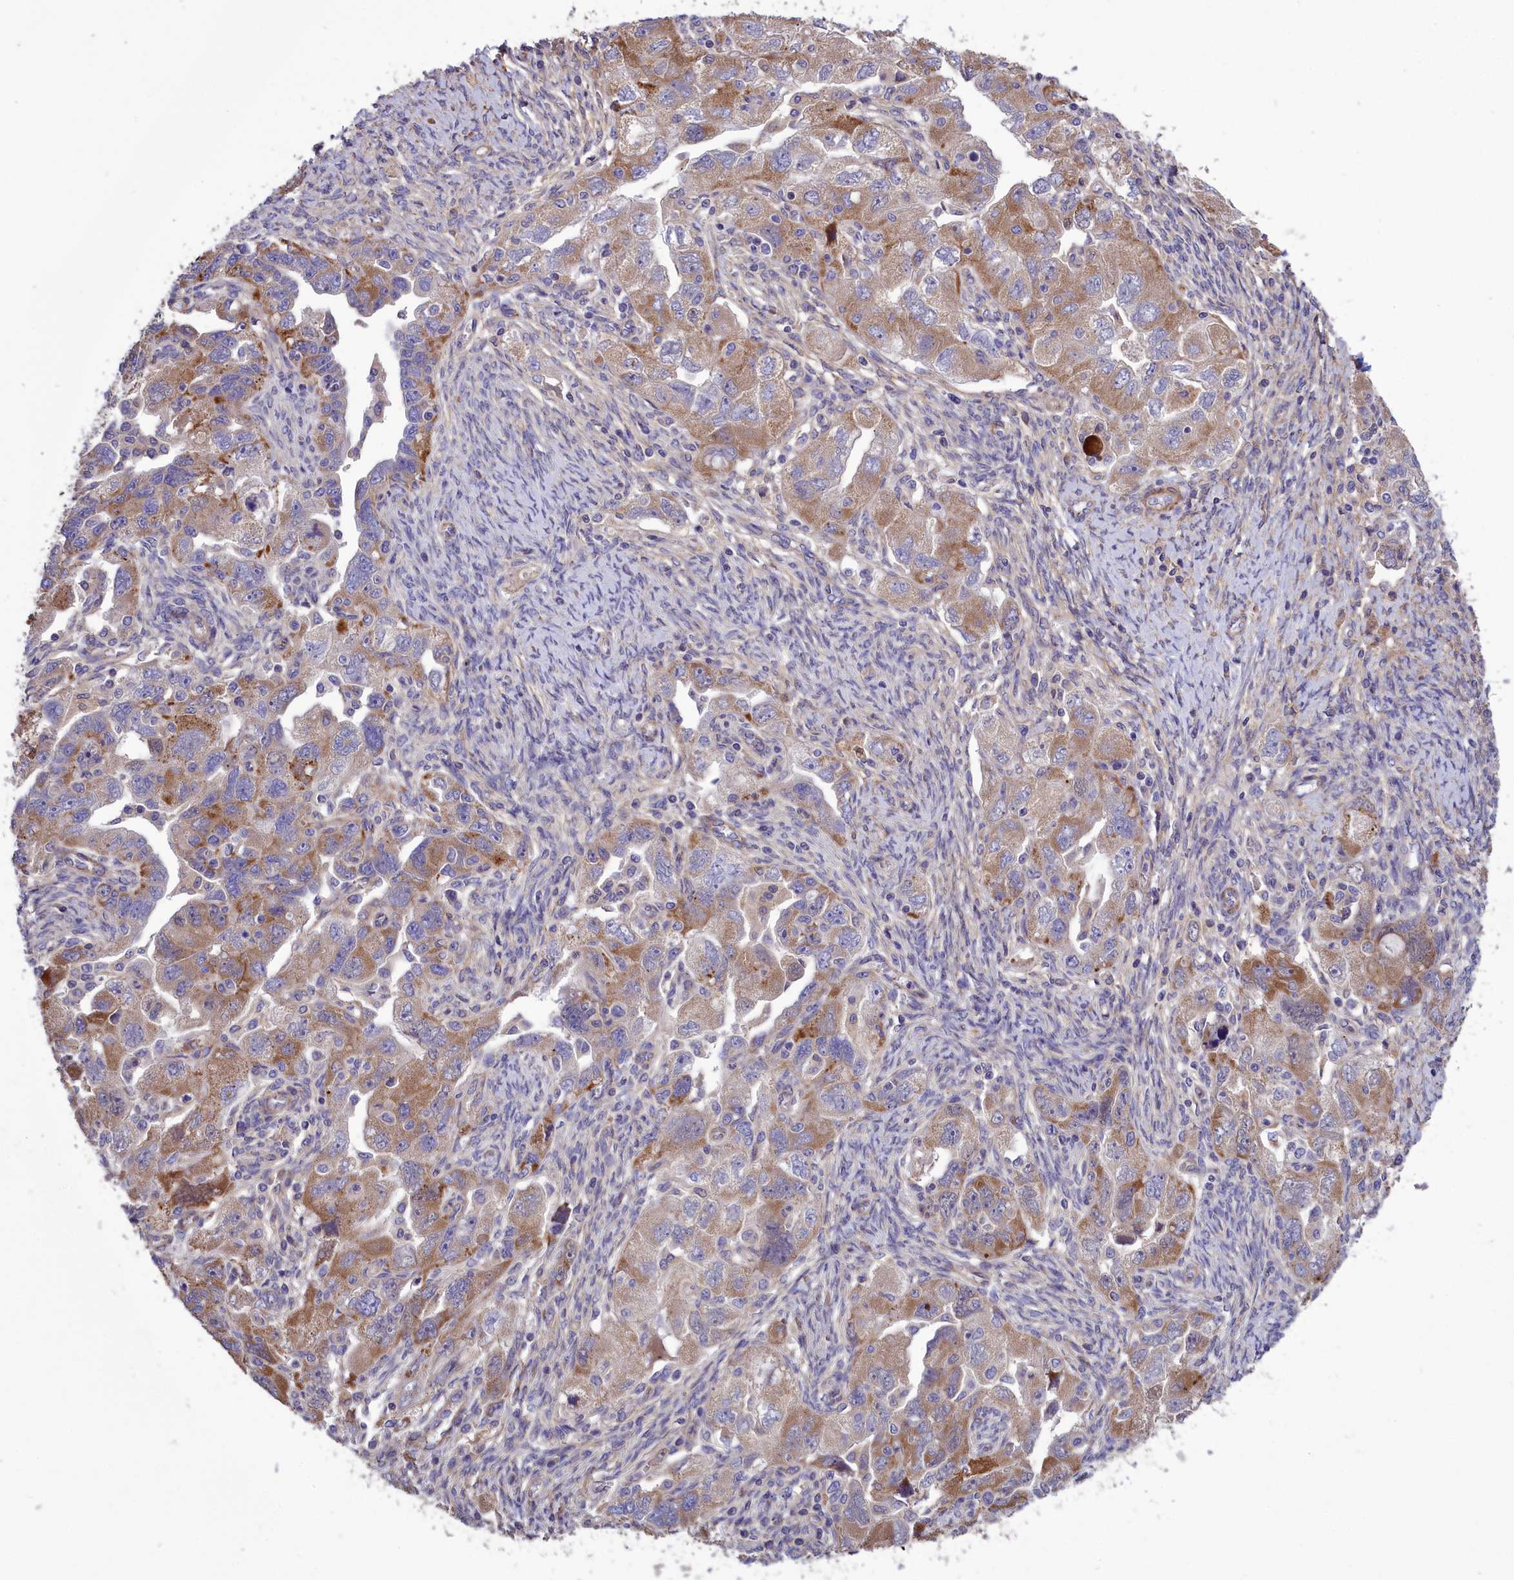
{"staining": {"intensity": "moderate", "quantity": "<25%", "location": "cytoplasmic/membranous"}, "tissue": "ovarian cancer", "cell_type": "Tumor cells", "image_type": "cancer", "snomed": [{"axis": "morphology", "description": "Carcinoma, NOS"}, {"axis": "morphology", "description": "Cystadenocarcinoma, serous, NOS"}, {"axis": "topography", "description": "Ovary"}], "caption": "Human carcinoma (ovarian) stained with a brown dye exhibits moderate cytoplasmic/membranous positive staining in approximately <25% of tumor cells.", "gene": "AMDHD2", "patient": {"sex": "female", "age": 69}}